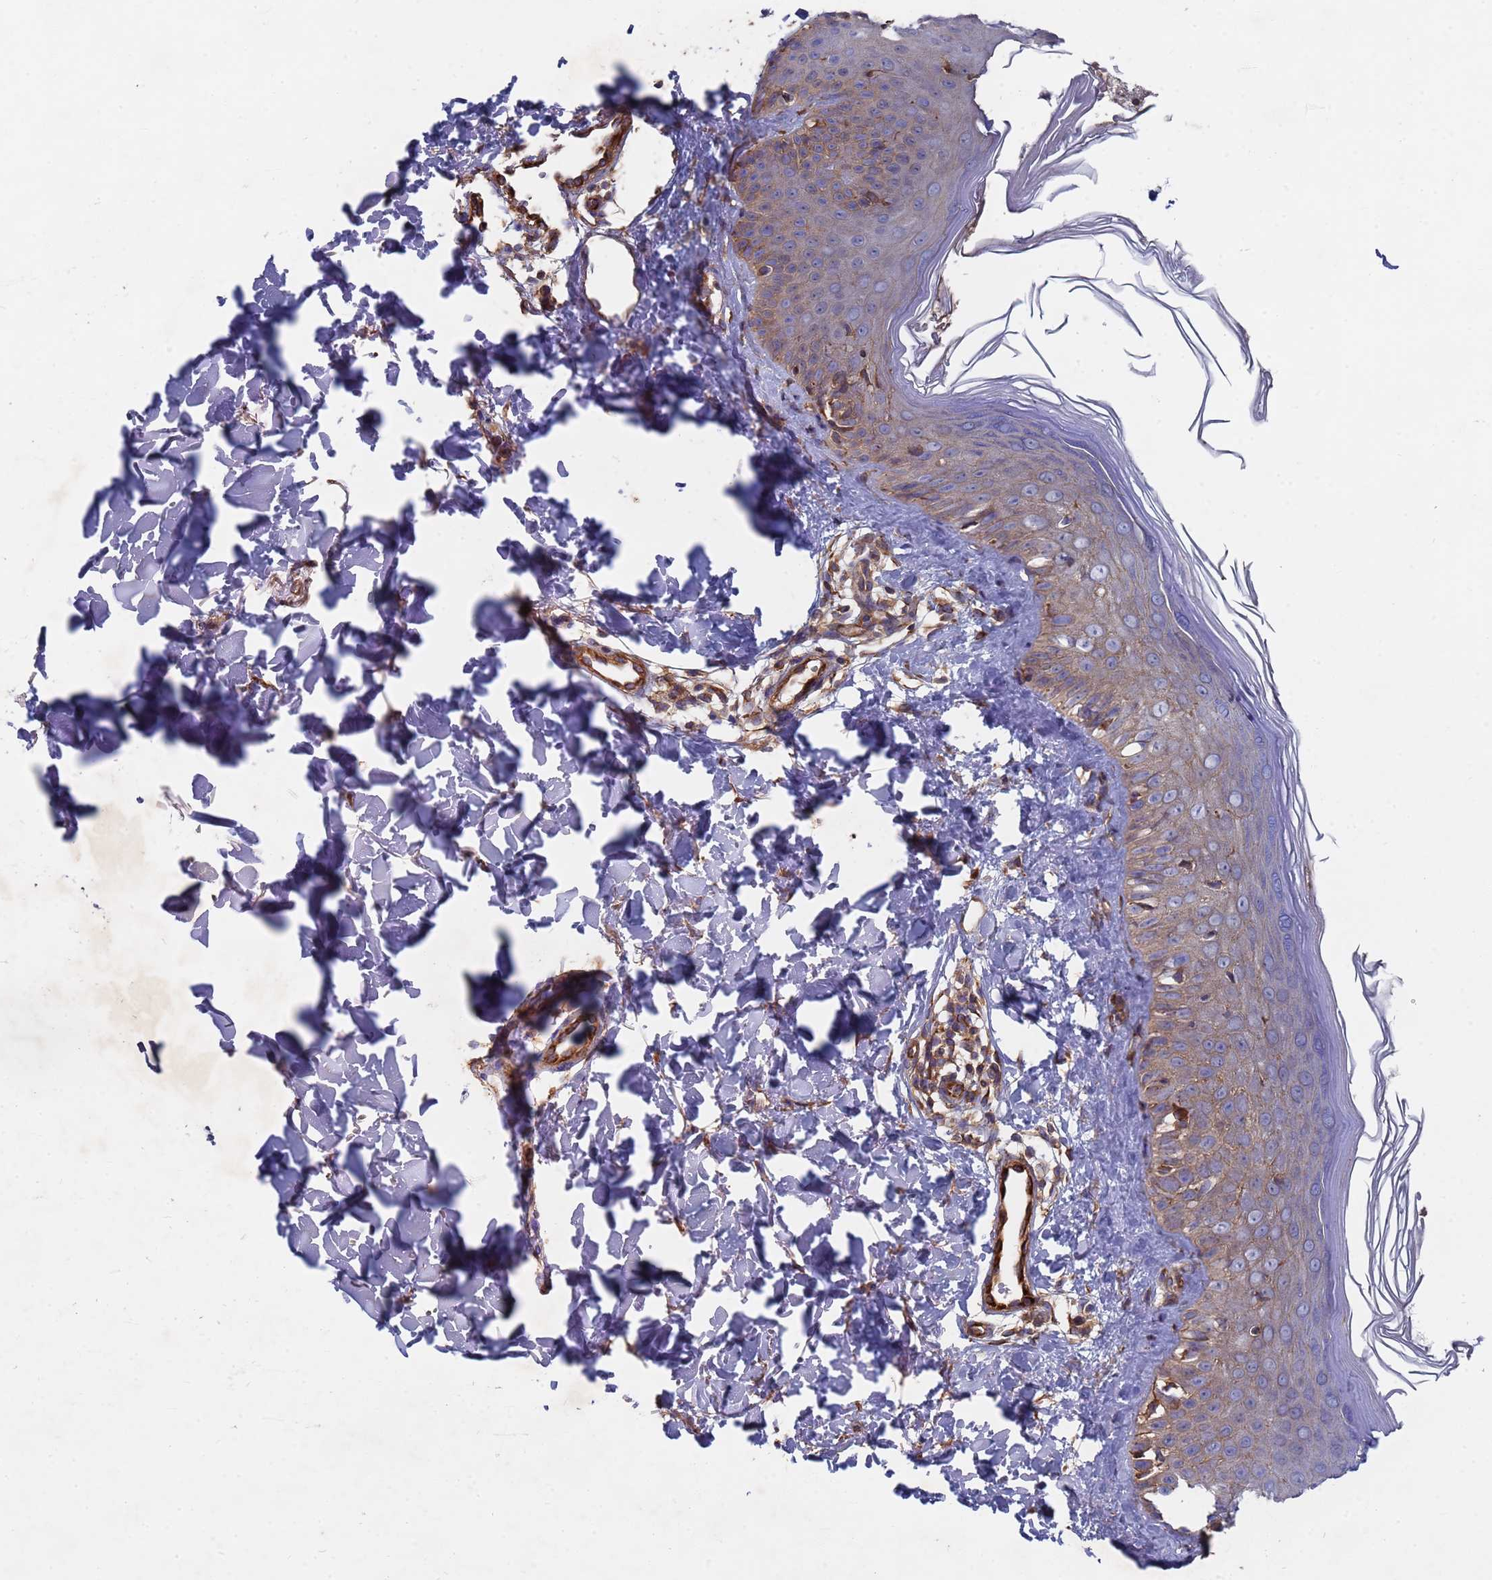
{"staining": {"intensity": "weak", "quantity": ">75%", "location": "cytoplasmic/membranous"}, "tissue": "skin", "cell_type": "Fibroblasts", "image_type": "normal", "snomed": [{"axis": "morphology", "description": "Normal tissue, NOS"}, {"axis": "topography", "description": "Skin"}], "caption": "Immunohistochemical staining of benign skin demonstrates >75% levels of weak cytoplasmic/membranous protein staining in about >75% of fibroblasts.", "gene": "PYCR1", "patient": {"sex": "male", "age": 52}}